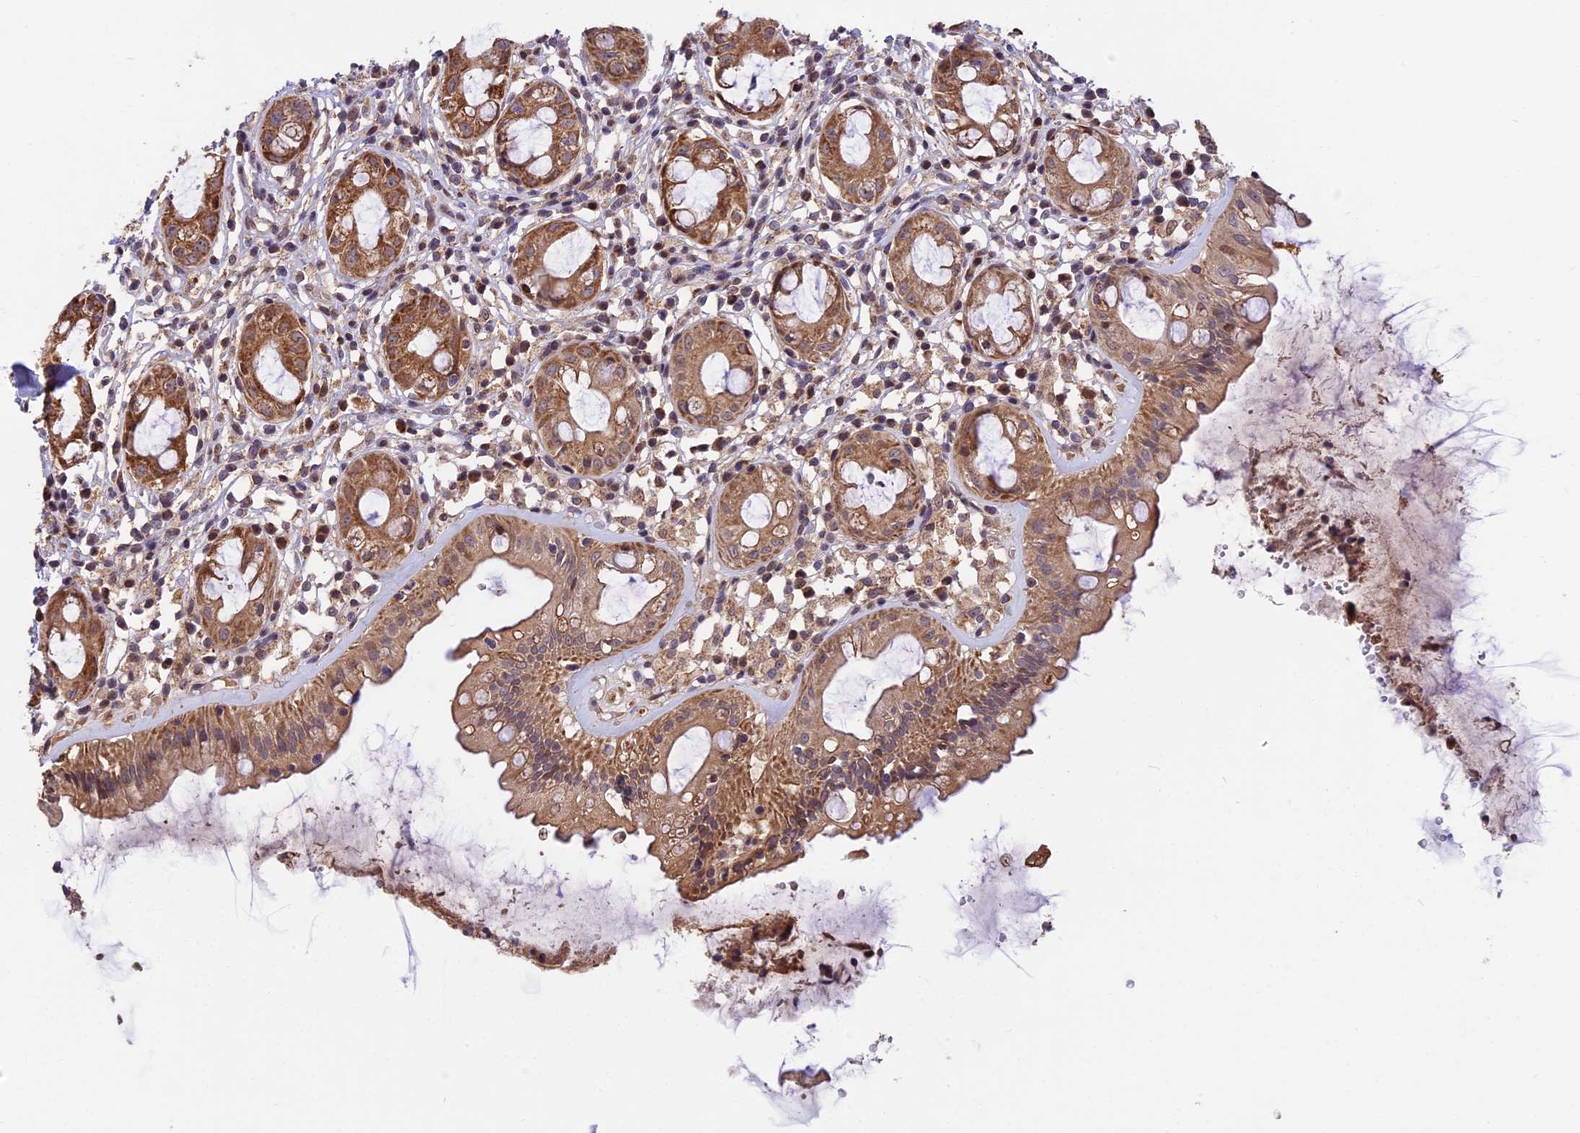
{"staining": {"intensity": "moderate", "quantity": ">75%", "location": "cytoplasmic/membranous,nuclear"}, "tissue": "rectum", "cell_type": "Glandular cells", "image_type": "normal", "snomed": [{"axis": "morphology", "description": "Normal tissue, NOS"}, {"axis": "topography", "description": "Rectum"}], "caption": "Brown immunohistochemical staining in benign rectum displays moderate cytoplasmic/membranous,nuclear staining in about >75% of glandular cells.", "gene": "RERGL", "patient": {"sex": "female", "age": 57}}